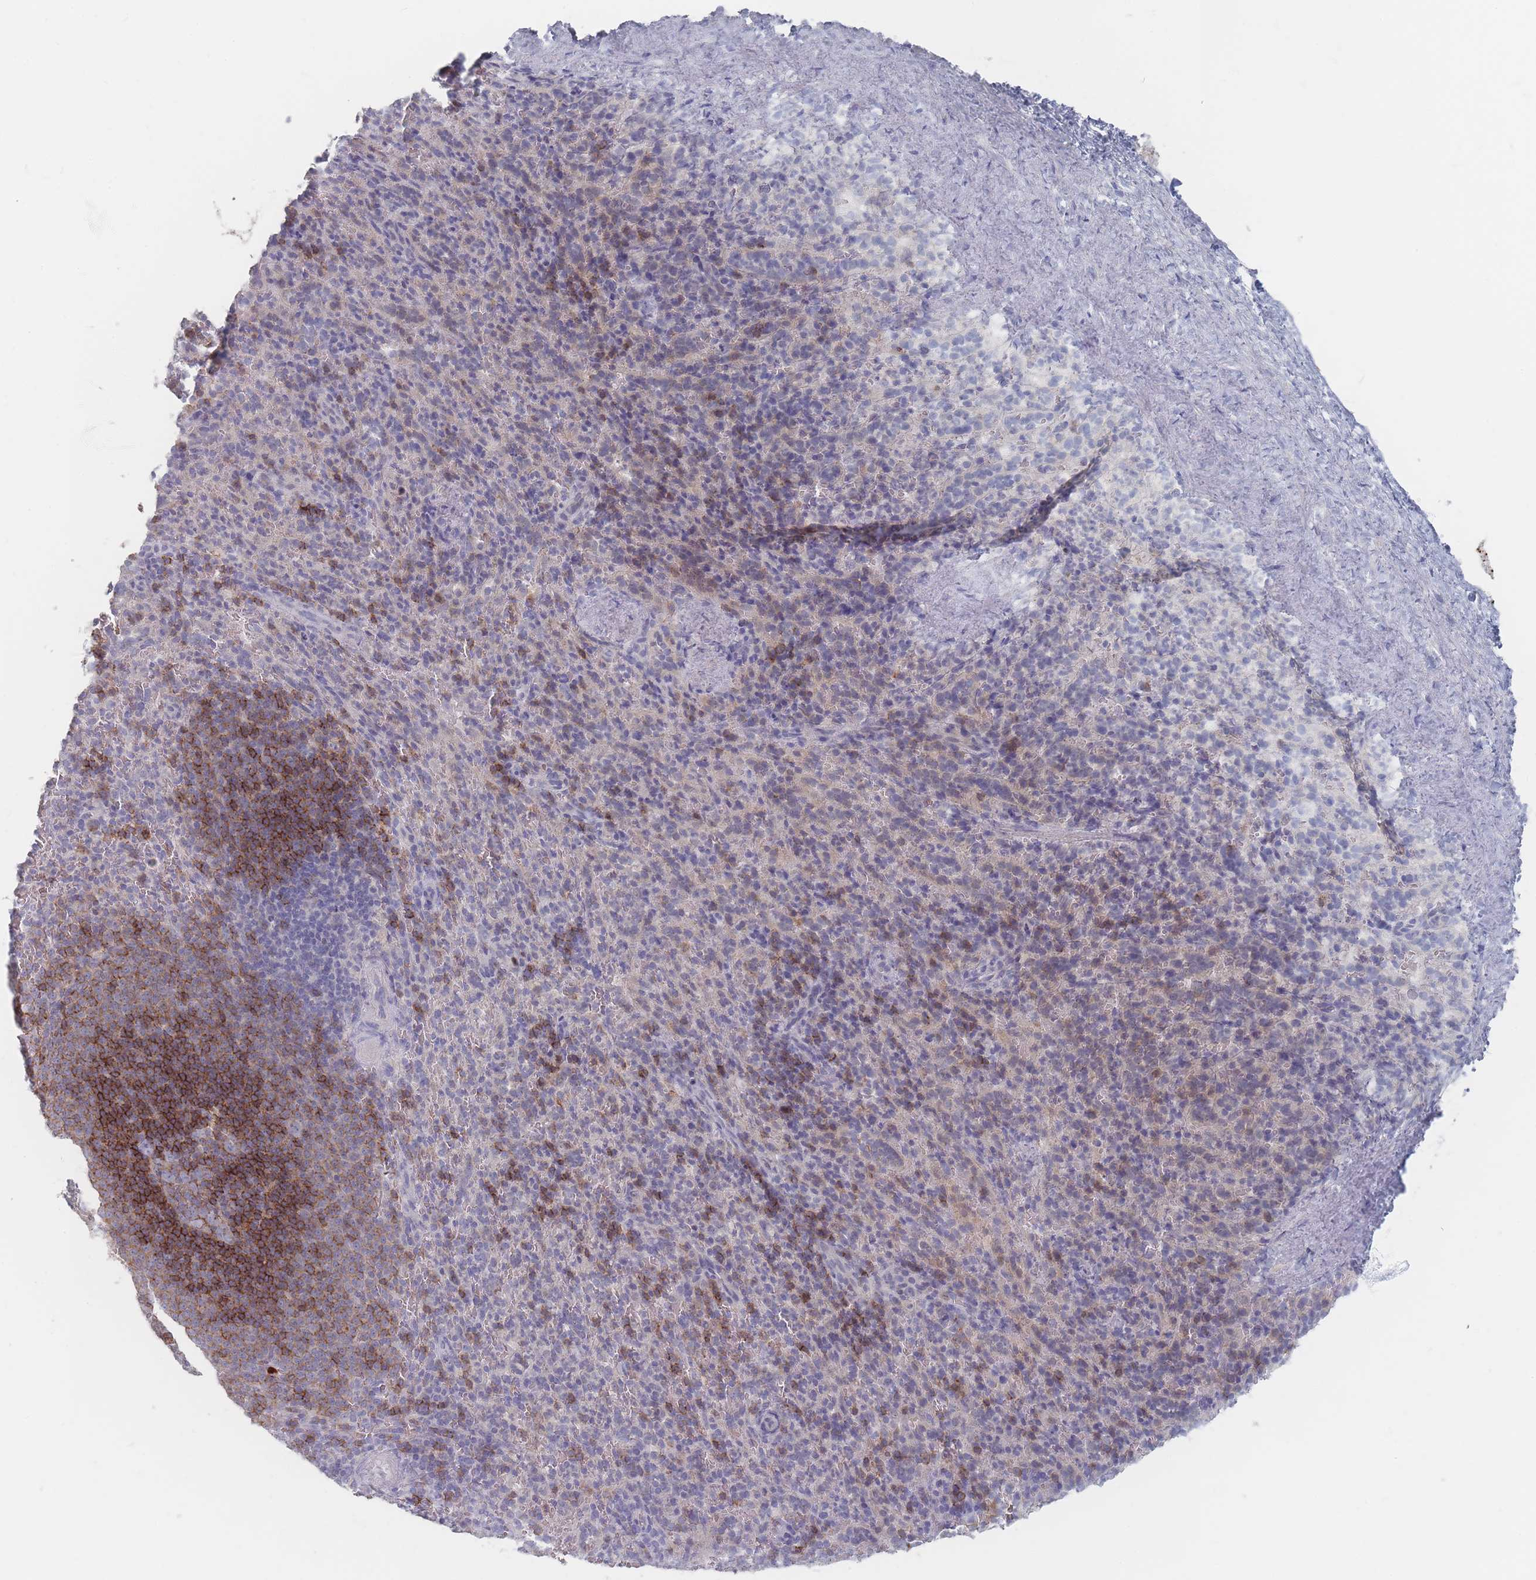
{"staining": {"intensity": "strong", "quantity": "<25%", "location": "cytoplasmic/membranous"}, "tissue": "spleen", "cell_type": "Cells in red pulp", "image_type": "normal", "snomed": [{"axis": "morphology", "description": "Normal tissue, NOS"}, {"axis": "topography", "description": "Spleen"}], "caption": "Immunohistochemistry (IHC) of unremarkable human spleen shows medium levels of strong cytoplasmic/membranous expression in about <25% of cells in red pulp. (Stains: DAB in brown, nuclei in blue, Microscopy: brightfield microscopy at high magnification).", "gene": "CD37", "patient": {"sex": "female", "age": 21}}